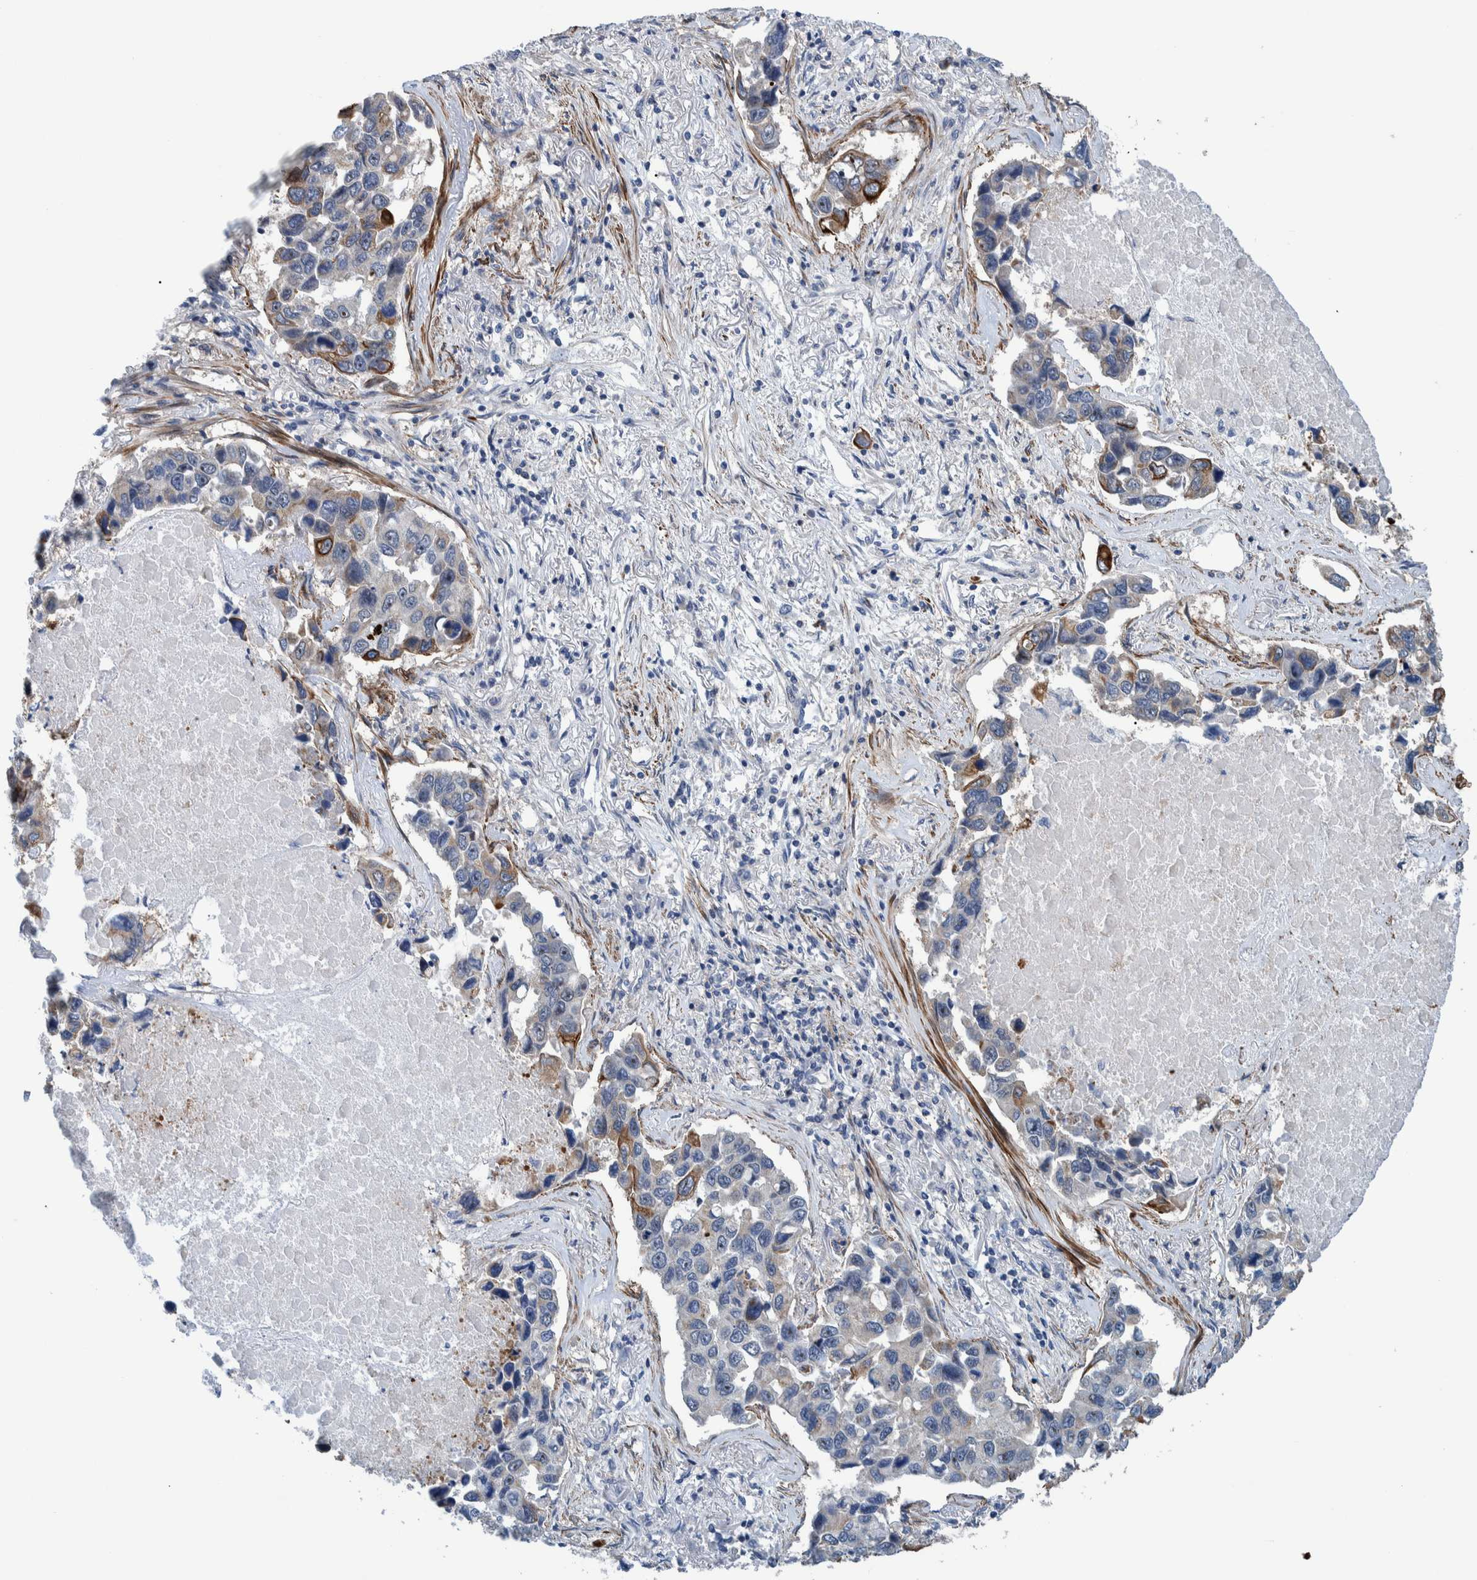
{"staining": {"intensity": "negative", "quantity": "none", "location": "none"}, "tissue": "lung cancer", "cell_type": "Tumor cells", "image_type": "cancer", "snomed": [{"axis": "morphology", "description": "Adenocarcinoma, NOS"}, {"axis": "topography", "description": "Lung"}], "caption": "Tumor cells are negative for brown protein staining in lung cancer (adenocarcinoma). (DAB (3,3'-diaminobenzidine) immunohistochemistry visualized using brightfield microscopy, high magnification).", "gene": "MKS1", "patient": {"sex": "male", "age": 64}}